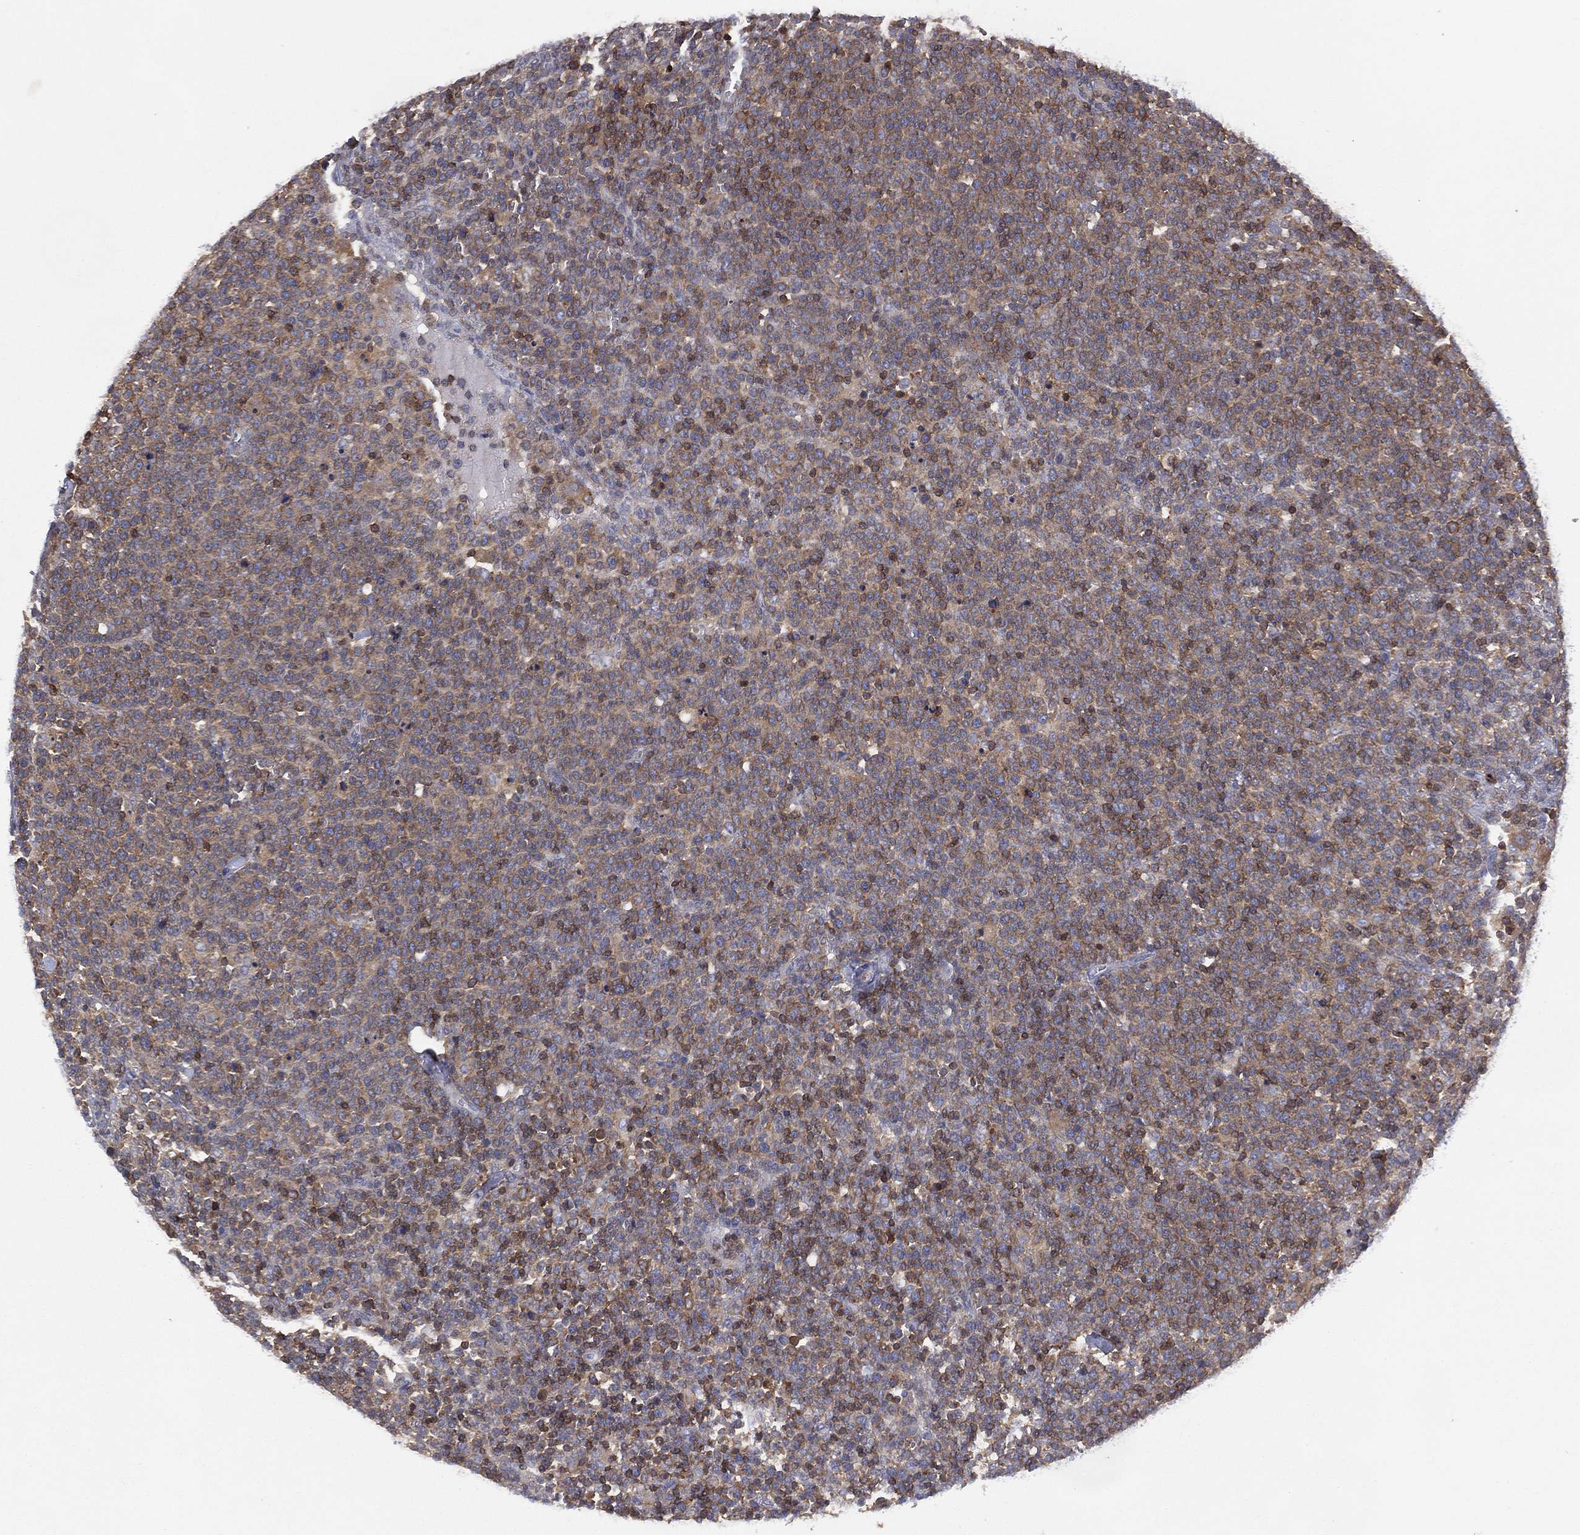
{"staining": {"intensity": "moderate", "quantity": "25%-75%", "location": "cytoplasmic/membranous"}, "tissue": "lymphoma", "cell_type": "Tumor cells", "image_type": "cancer", "snomed": [{"axis": "morphology", "description": "Malignant lymphoma, non-Hodgkin's type, High grade"}, {"axis": "topography", "description": "Lymph node"}], "caption": "High-grade malignant lymphoma, non-Hodgkin's type tissue demonstrates moderate cytoplasmic/membranous staining in about 25%-75% of tumor cells, visualized by immunohistochemistry. The staining is performed using DAB brown chromogen to label protein expression. The nuclei are counter-stained blue using hematoxylin.", "gene": "DOCK8", "patient": {"sex": "male", "age": 61}}